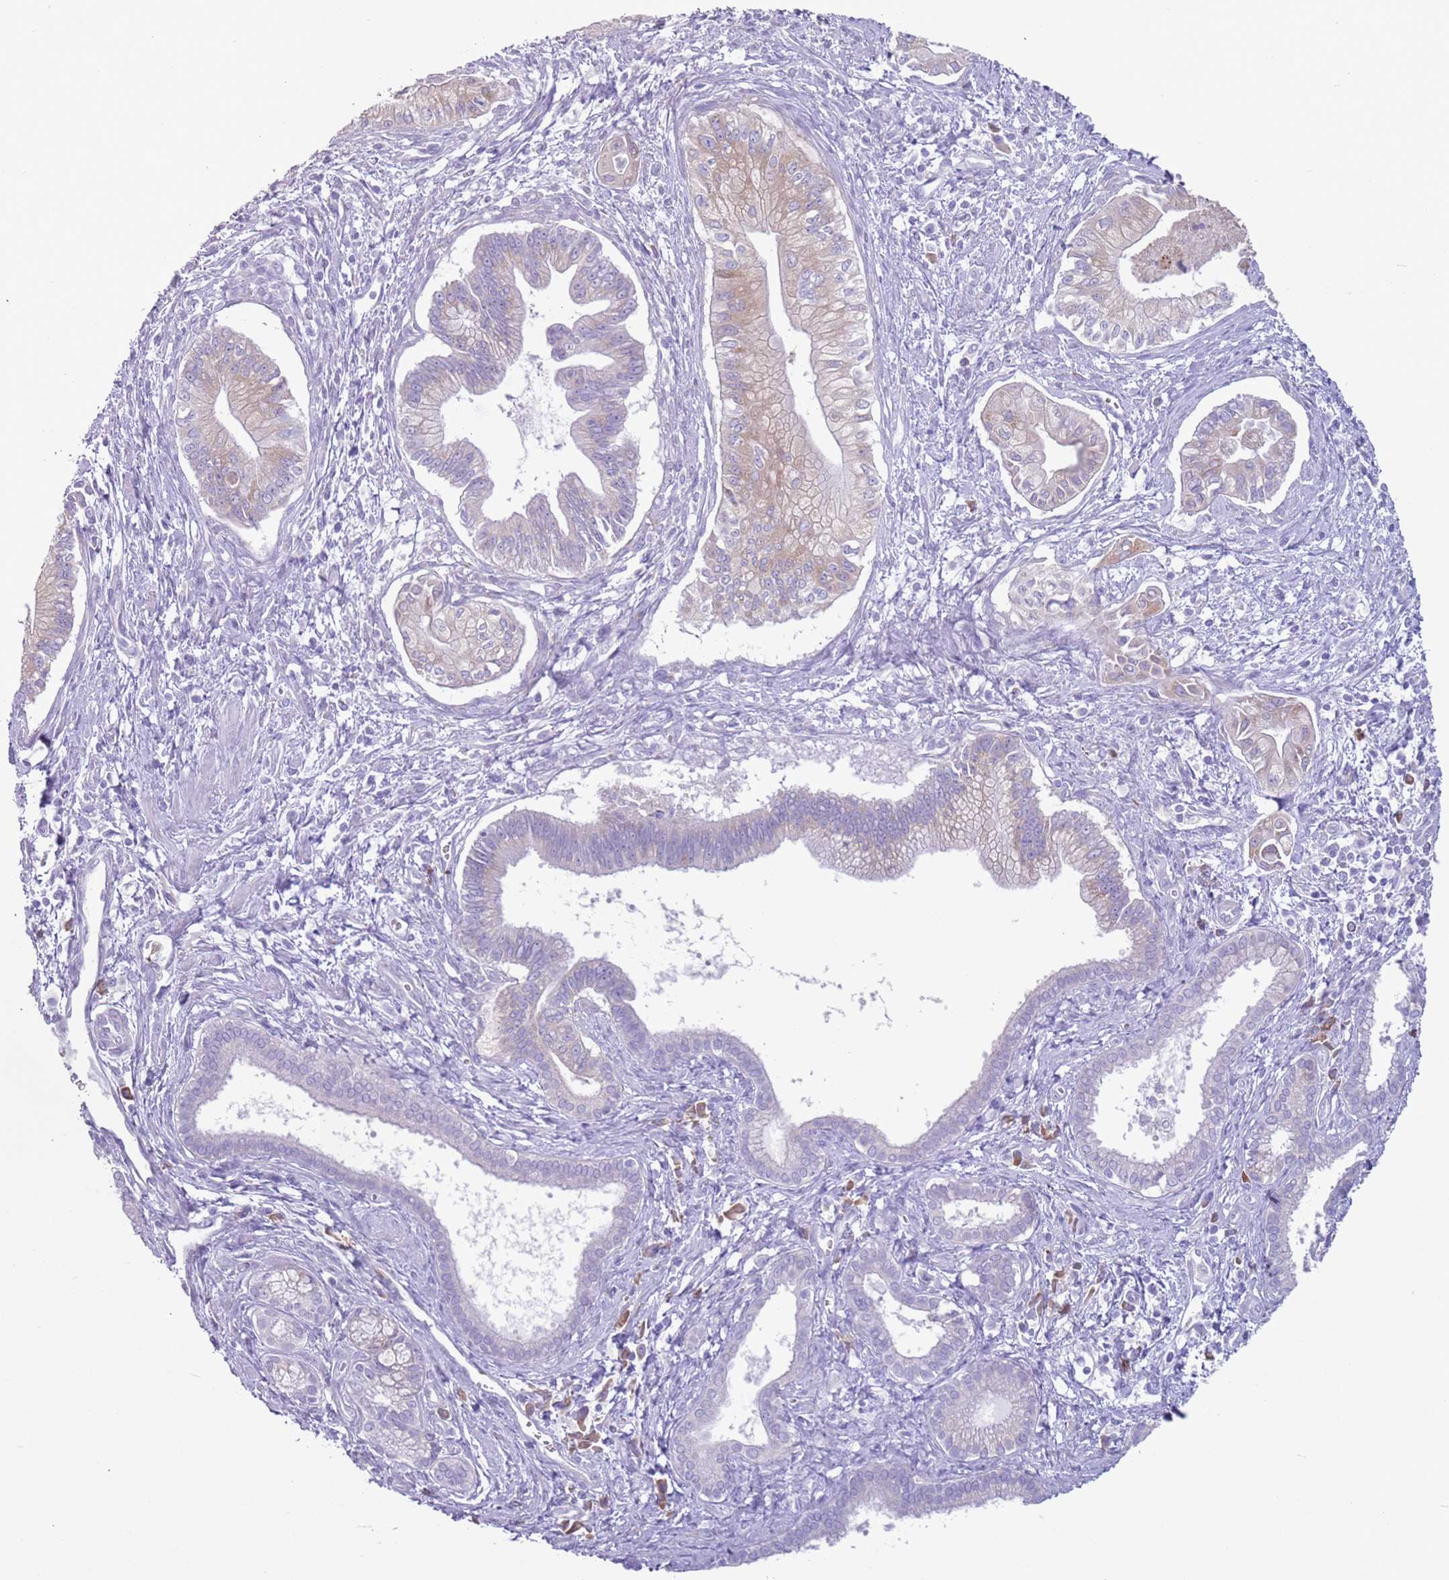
{"staining": {"intensity": "weak", "quantity": "25%-75%", "location": "cytoplasmic/membranous"}, "tissue": "pancreatic cancer", "cell_type": "Tumor cells", "image_type": "cancer", "snomed": [{"axis": "morphology", "description": "Adenocarcinoma, NOS"}, {"axis": "topography", "description": "Pancreas"}], "caption": "Adenocarcinoma (pancreatic) stained with a protein marker exhibits weak staining in tumor cells.", "gene": "HYOU1", "patient": {"sex": "male", "age": 78}}